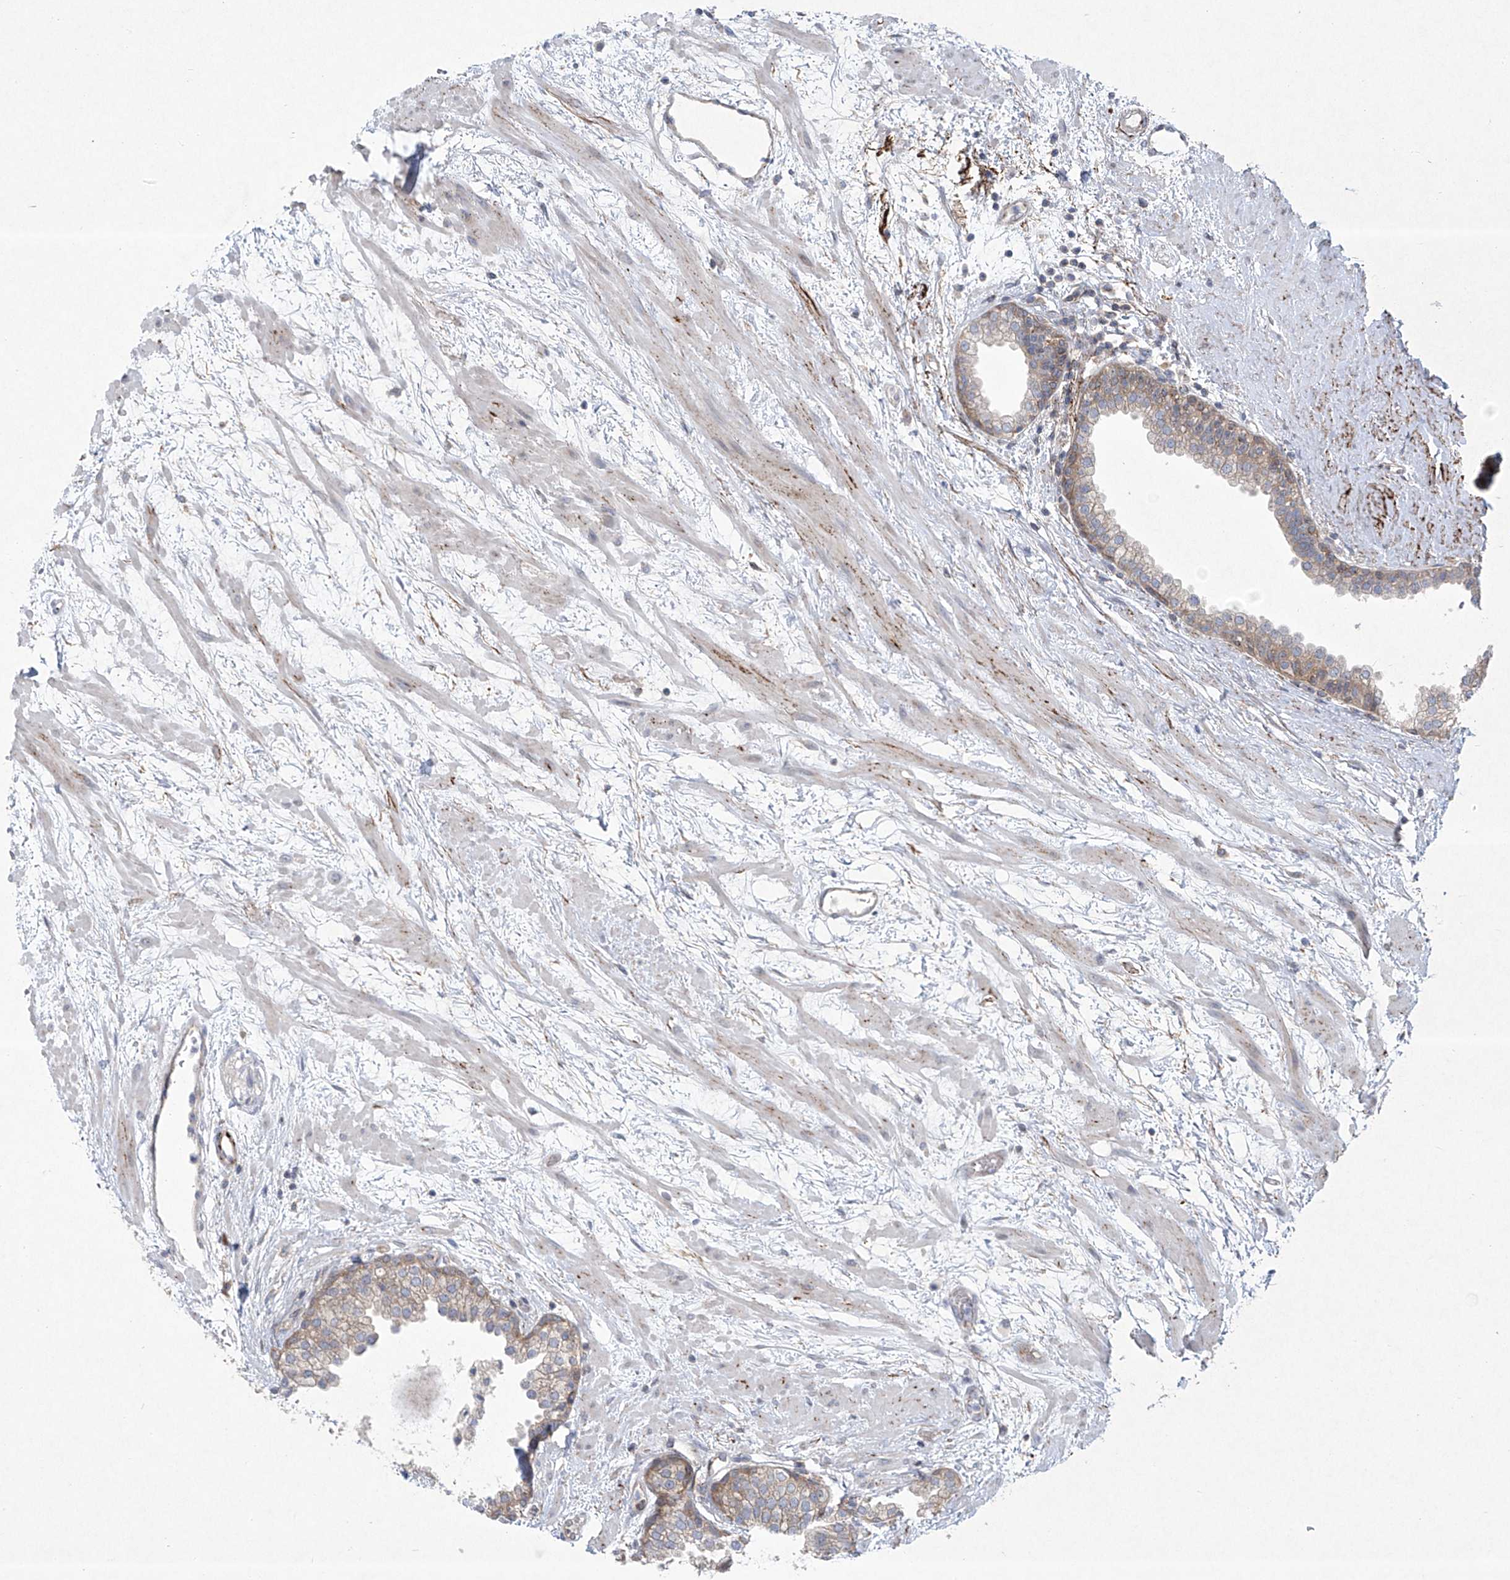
{"staining": {"intensity": "moderate", "quantity": "<25%", "location": "cytoplasmic/membranous"}, "tissue": "prostate", "cell_type": "Glandular cells", "image_type": "normal", "snomed": [{"axis": "morphology", "description": "Normal tissue, NOS"}, {"axis": "topography", "description": "Prostate"}], "caption": "Protein staining reveals moderate cytoplasmic/membranous staining in about <25% of glandular cells in benign prostate.", "gene": "TJAP1", "patient": {"sex": "male", "age": 48}}